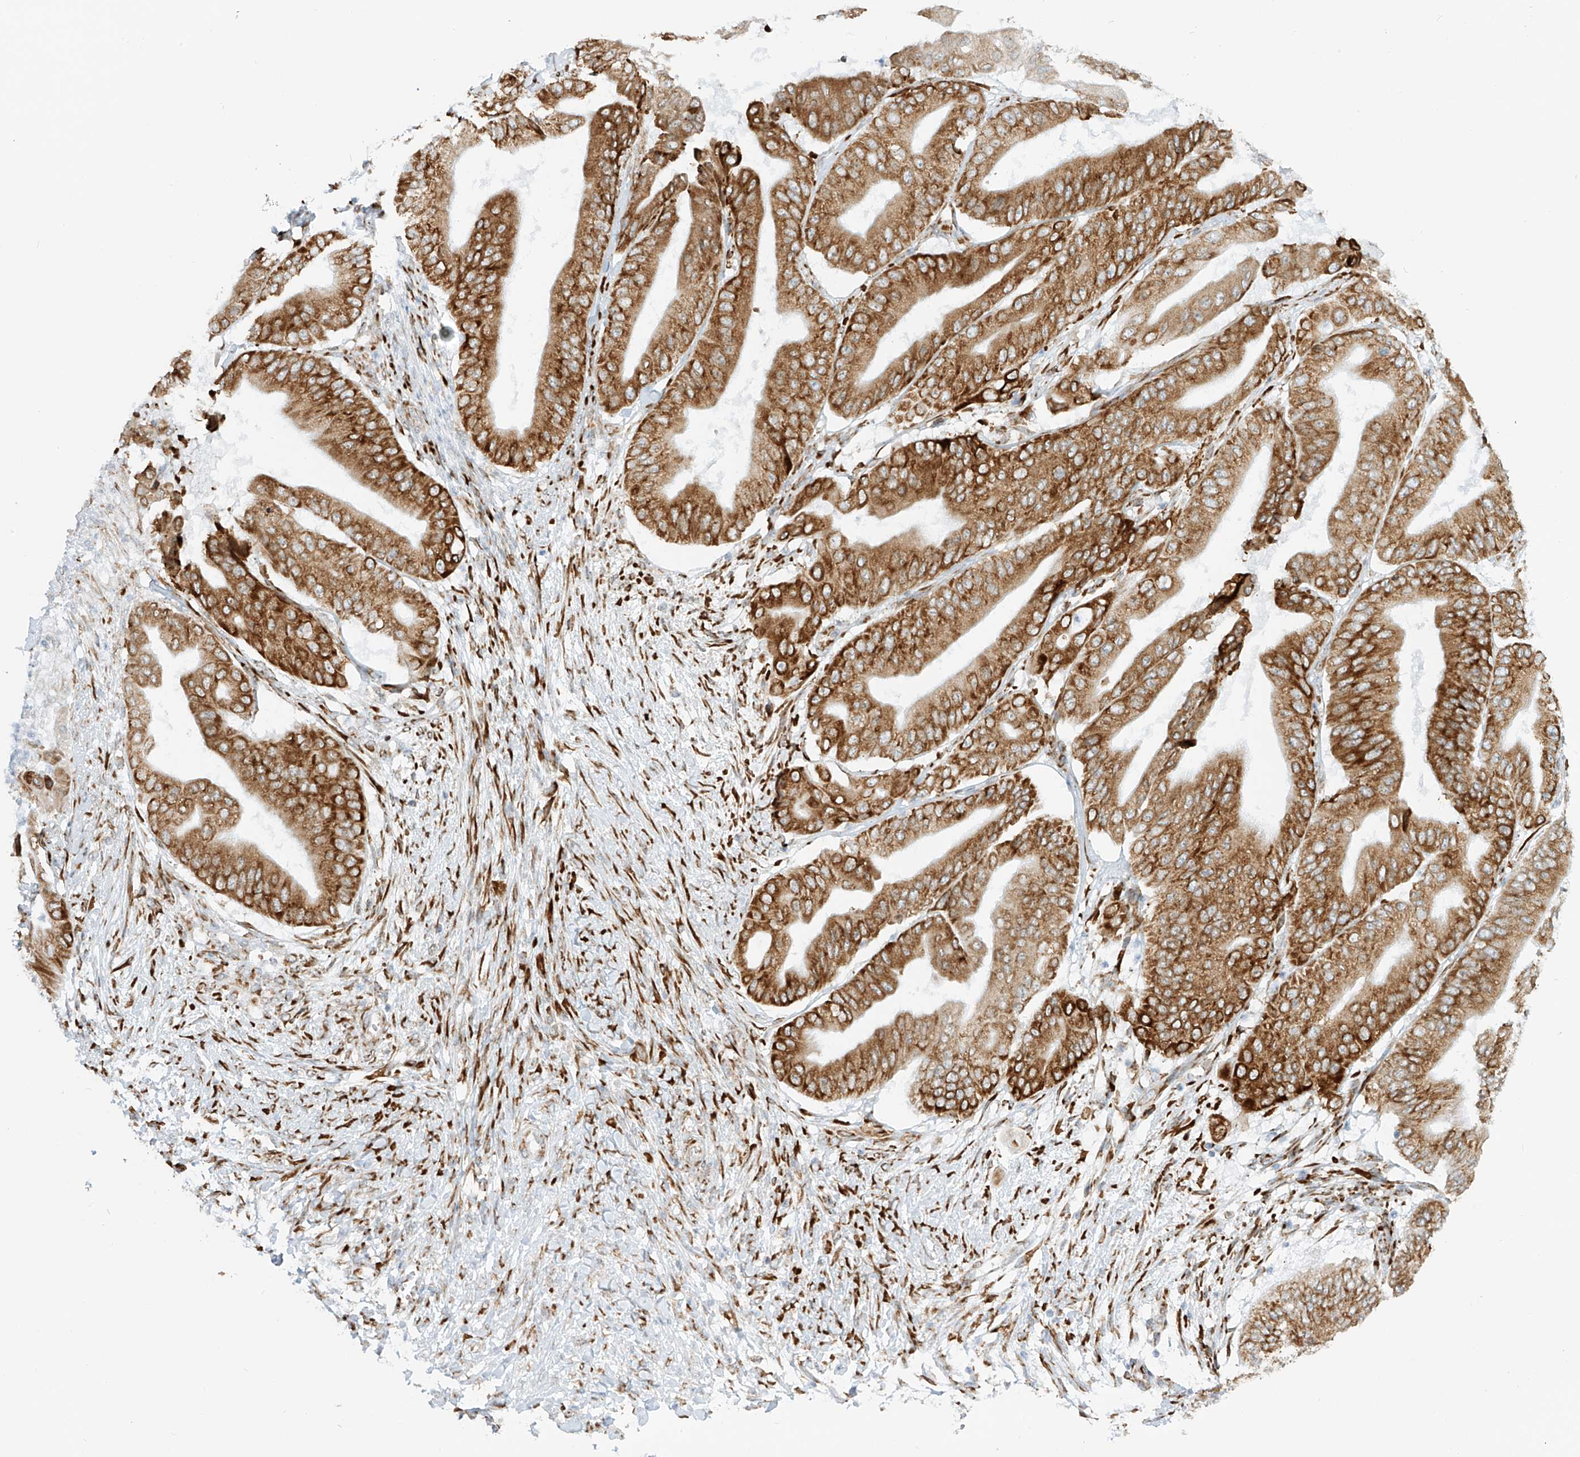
{"staining": {"intensity": "strong", "quantity": ">75%", "location": "cytoplasmic/membranous"}, "tissue": "pancreatic cancer", "cell_type": "Tumor cells", "image_type": "cancer", "snomed": [{"axis": "morphology", "description": "Adenocarcinoma, NOS"}, {"axis": "topography", "description": "Pancreas"}], "caption": "The image exhibits a brown stain indicating the presence of a protein in the cytoplasmic/membranous of tumor cells in pancreatic cancer.", "gene": "LRRC59", "patient": {"sex": "female", "age": 77}}